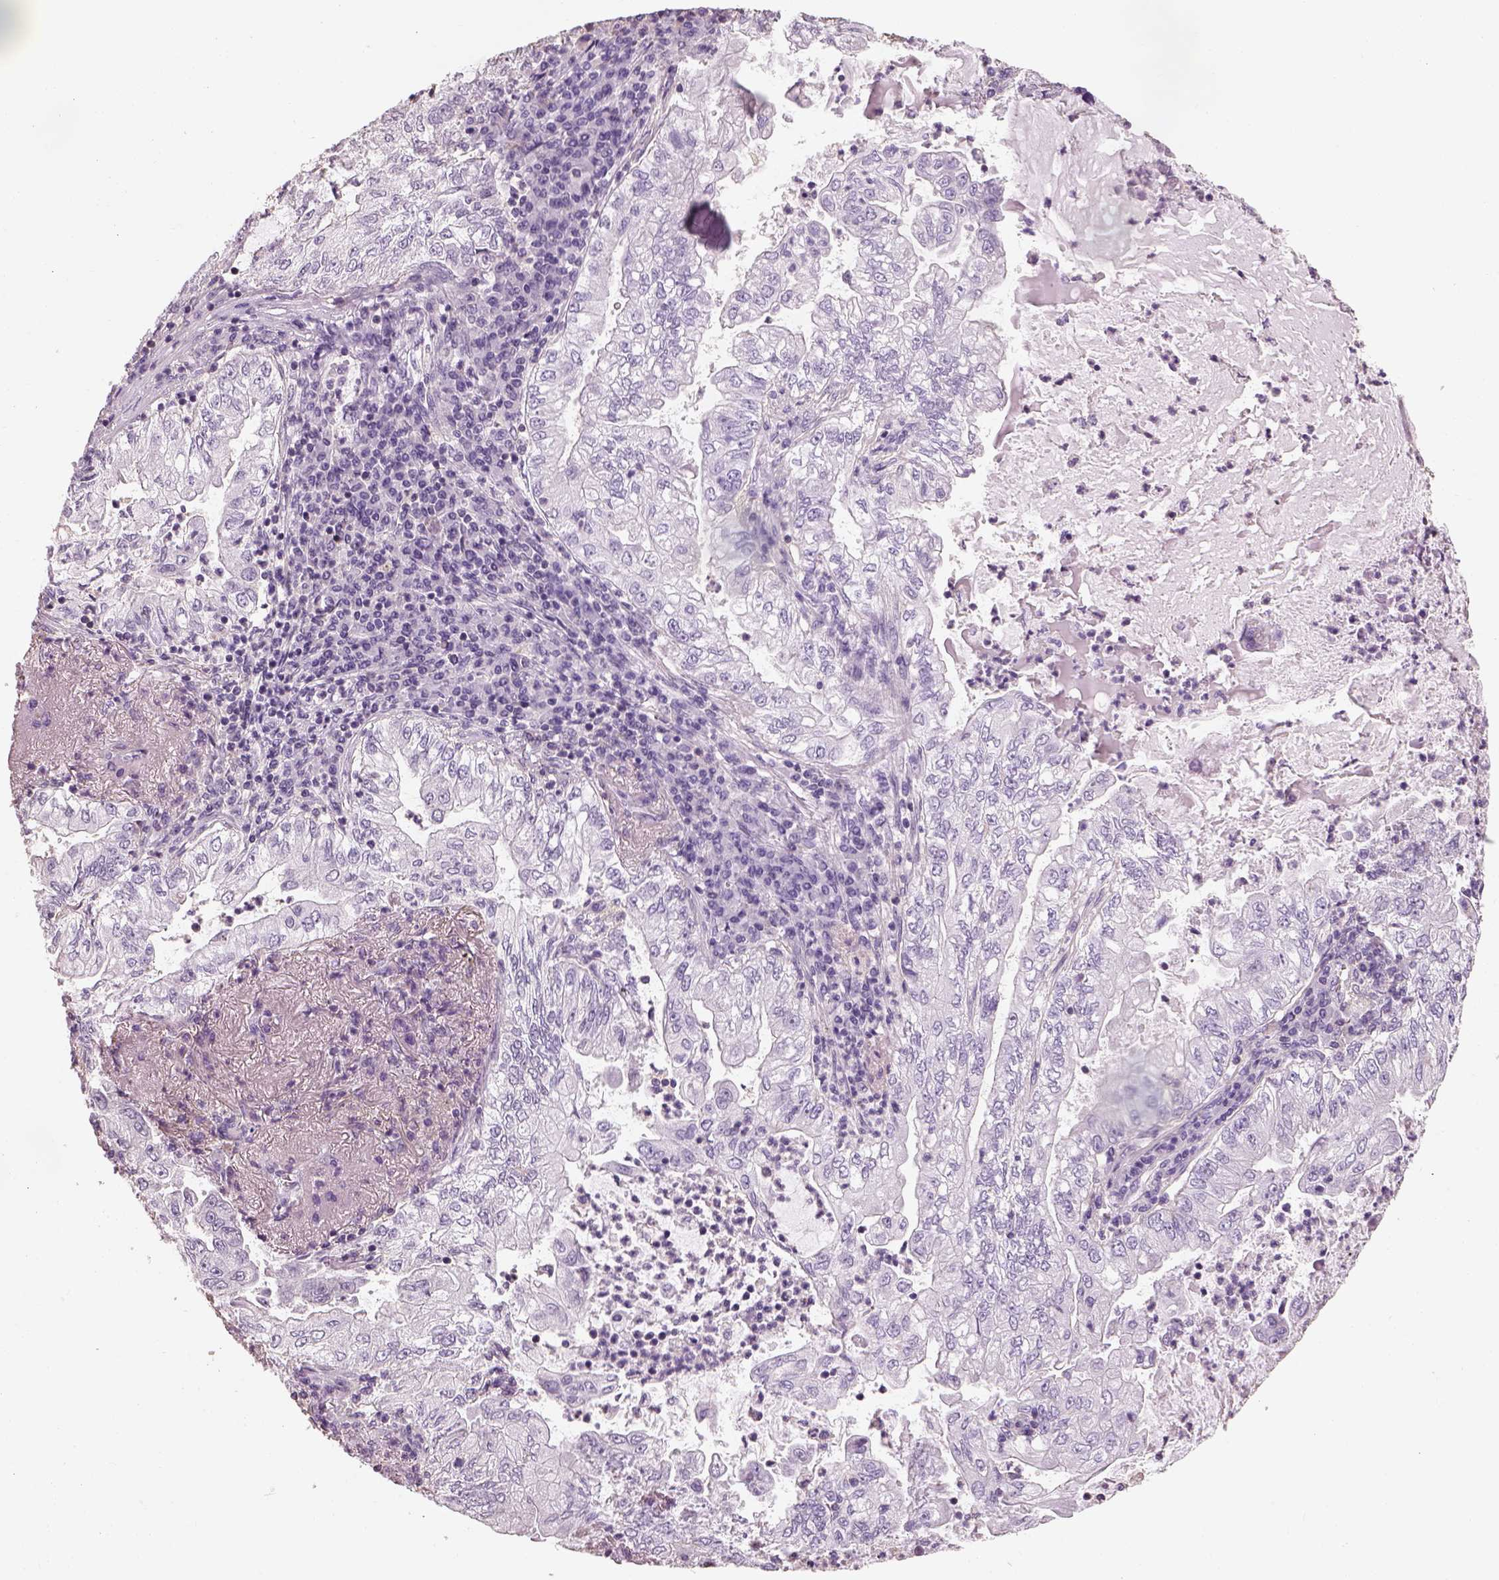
{"staining": {"intensity": "negative", "quantity": "none", "location": "none"}, "tissue": "lung cancer", "cell_type": "Tumor cells", "image_type": "cancer", "snomed": [{"axis": "morphology", "description": "Adenocarcinoma, NOS"}, {"axis": "topography", "description": "Lung"}], "caption": "Lung adenocarcinoma was stained to show a protein in brown. There is no significant staining in tumor cells.", "gene": "OTUD6A", "patient": {"sex": "female", "age": 73}}